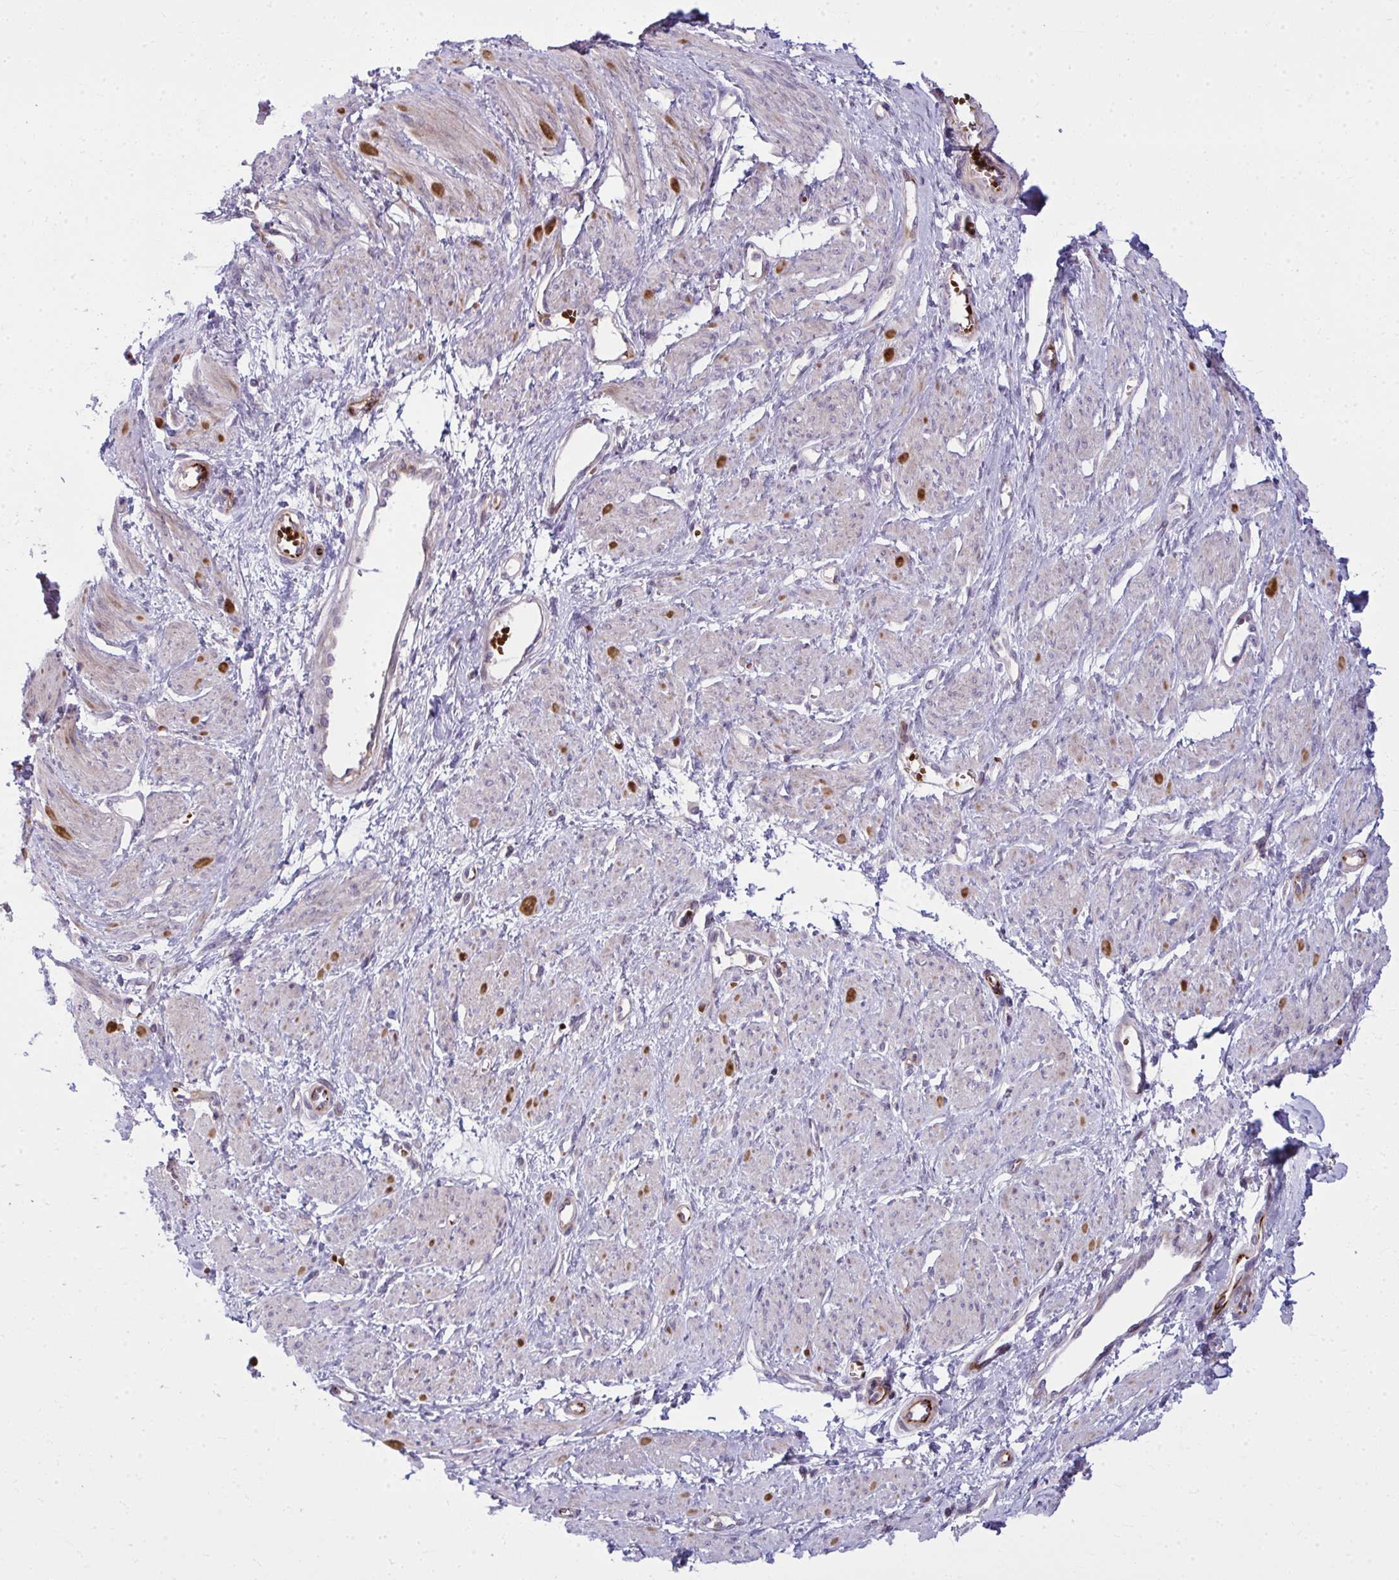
{"staining": {"intensity": "negative", "quantity": "none", "location": "none"}, "tissue": "smooth muscle", "cell_type": "Smooth muscle cells", "image_type": "normal", "snomed": [{"axis": "morphology", "description": "Normal tissue, NOS"}, {"axis": "topography", "description": "Smooth muscle"}, {"axis": "topography", "description": "Uterus"}], "caption": "This is a micrograph of IHC staining of unremarkable smooth muscle, which shows no staining in smooth muscle cells. (DAB (3,3'-diaminobenzidine) immunohistochemistry (IHC) visualized using brightfield microscopy, high magnification).", "gene": "SLC14A1", "patient": {"sex": "female", "age": 39}}